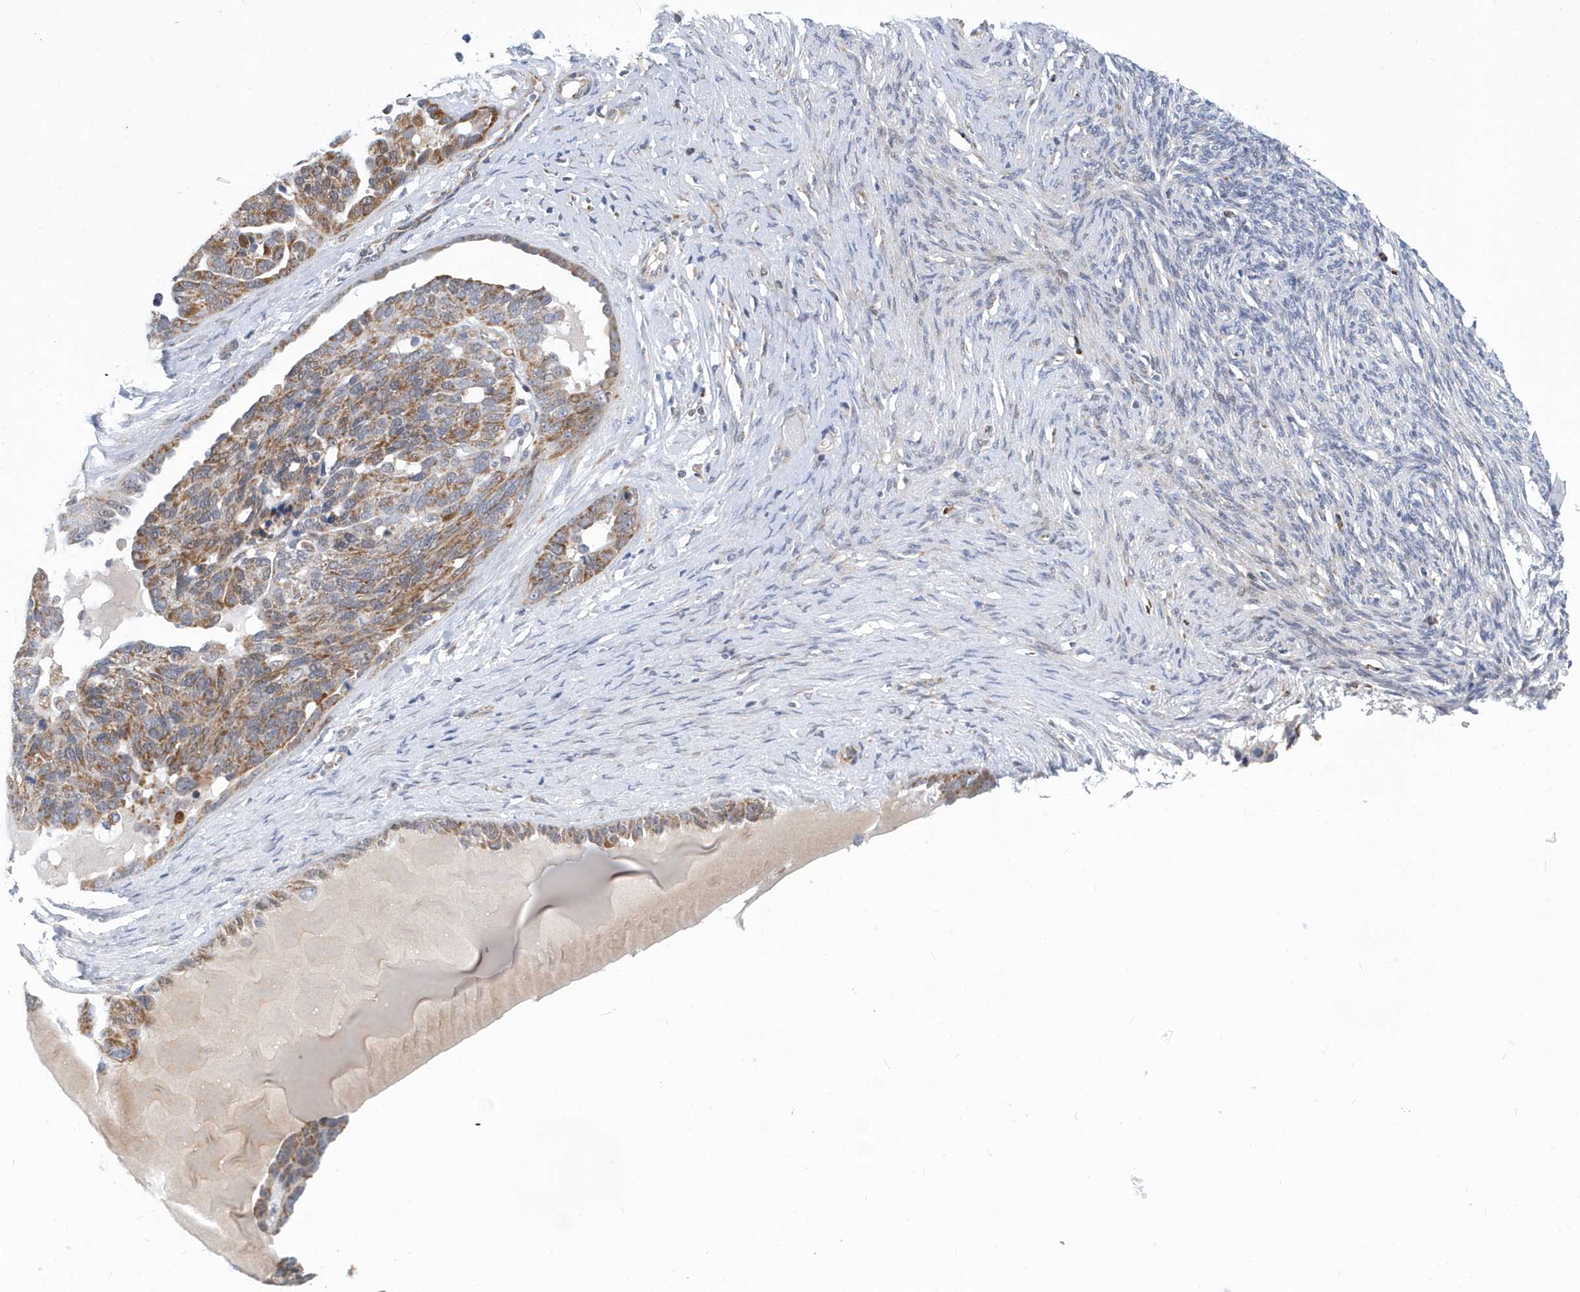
{"staining": {"intensity": "moderate", "quantity": ">75%", "location": "cytoplasmic/membranous"}, "tissue": "ovarian cancer", "cell_type": "Tumor cells", "image_type": "cancer", "snomed": [{"axis": "morphology", "description": "Cystadenocarcinoma, serous, NOS"}, {"axis": "topography", "description": "Ovary"}], "caption": "Protein expression analysis of human ovarian cancer (serous cystadenocarcinoma) reveals moderate cytoplasmic/membranous staining in approximately >75% of tumor cells.", "gene": "VWA5B2", "patient": {"sex": "female", "age": 44}}